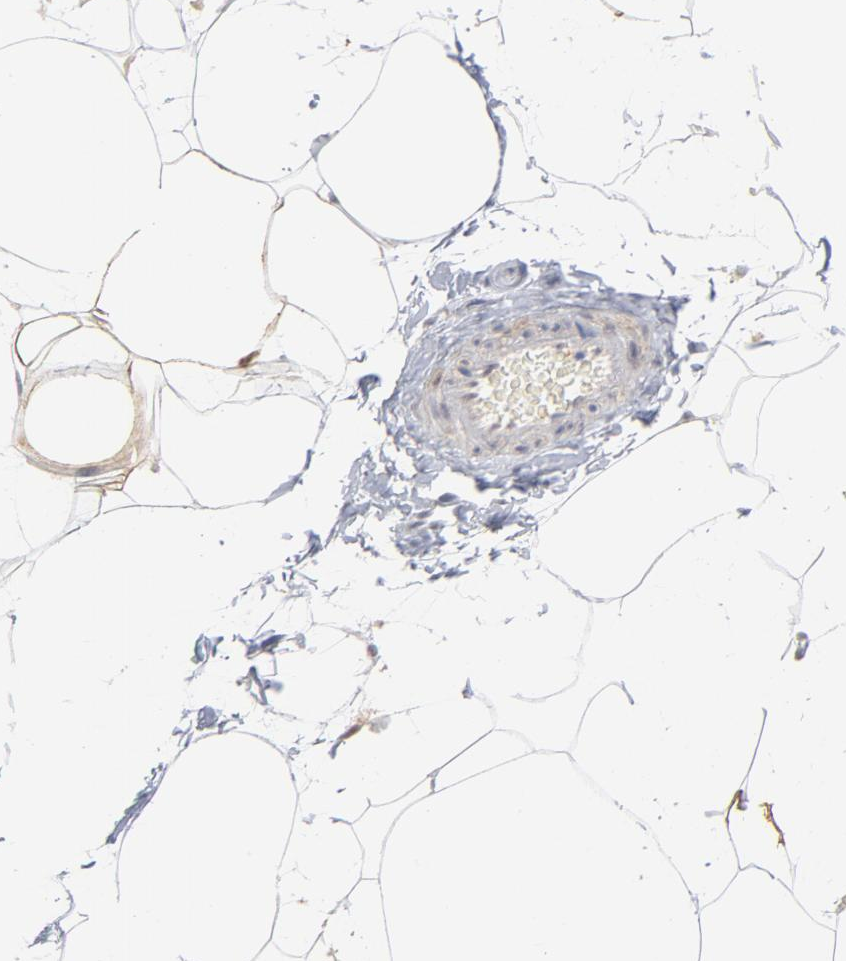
{"staining": {"intensity": "moderate", "quantity": "<25%", "location": "cytoplasmic/membranous"}, "tissue": "adipose tissue", "cell_type": "Adipocytes", "image_type": "normal", "snomed": [{"axis": "morphology", "description": "Normal tissue, NOS"}, {"axis": "morphology", "description": "Duct carcinoma"}, {"axis": "topography", "description": "Breast"}, {"axis": "topography", "description": "Adipose tissue"}], "caption": "Protein analysis of benign adipose tissue displays moderate cytoplasmic/membranous expression in approximately <25% of adipocytes. (brown staining indicates protein expression, while blue staining denotes nuclei).", "gene": "PNMA1", "patient": {"sex": "female", "age": 37}}